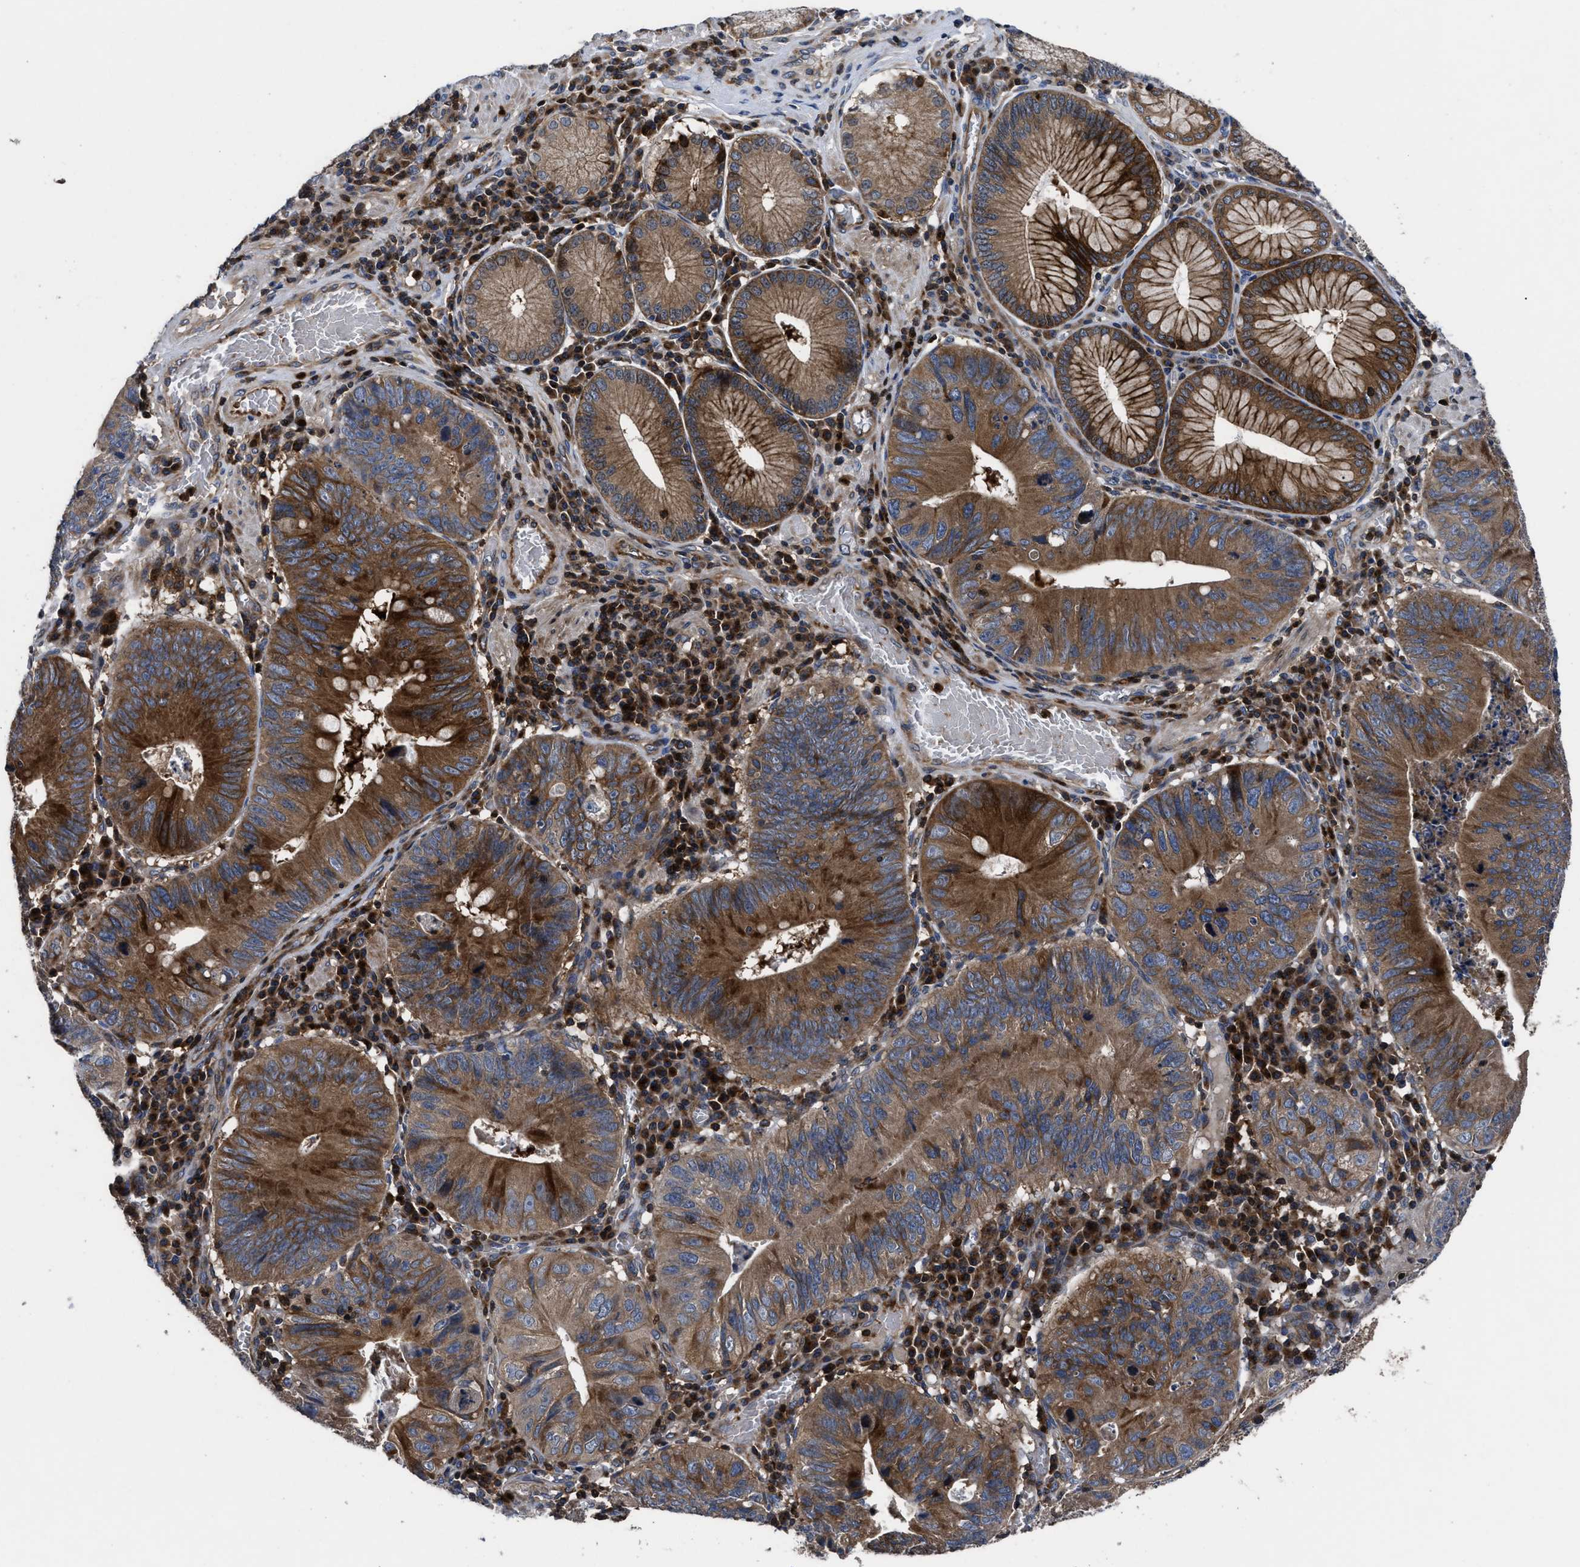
{"staining": {"intensity": "strong", "quantity": ">75%", "location": "cytoplasmic/membranous"}, "tissue": "stomach cancer", "cell_type": "Tumor cells", "image_type": "cancer", "snomed": [{"axis": "morphology", "description": "Adenocarcinoma, NOS"}, {"axis": "topography", "description": "Stomach"}], "caption": "Tumor cells display high levels of strong cytoplasmic/membranous positivity in approximately >75% of cells in human stomach cancer (adenocarcinoma).", "gene": "YBEY", "patient": {"sex": "male", "age": 59}}